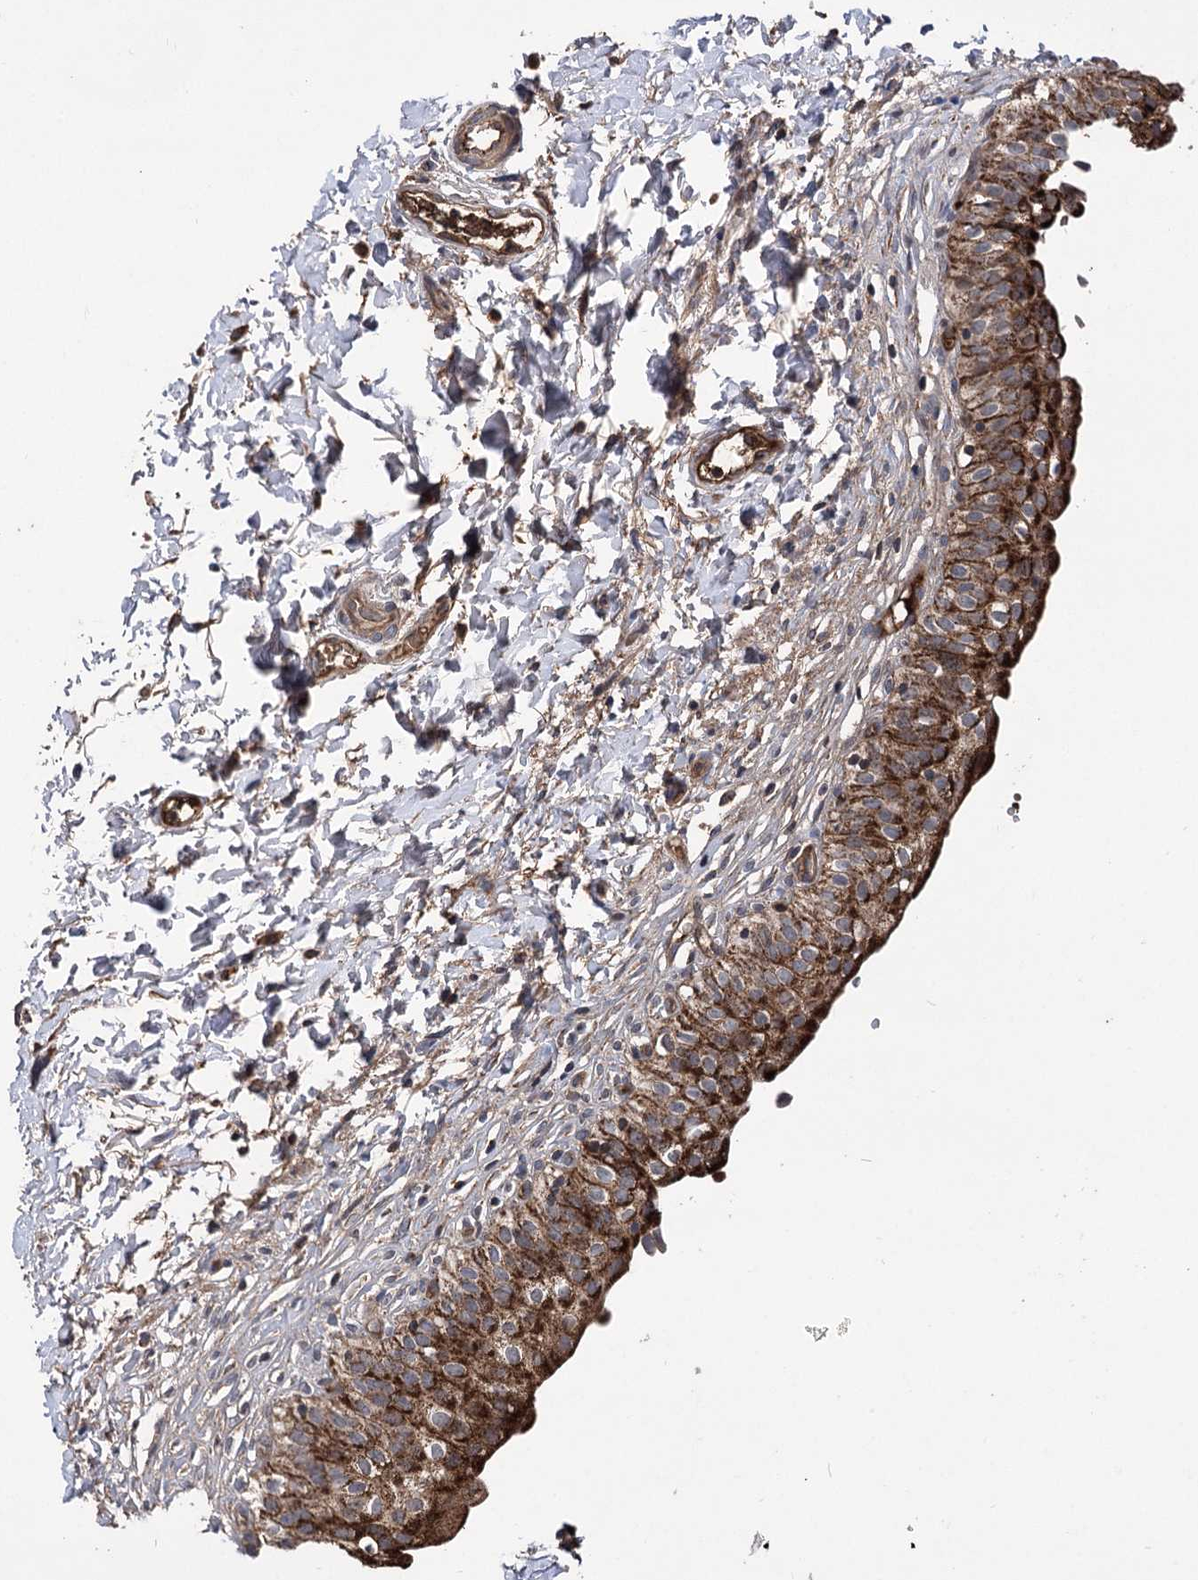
{"staining": {"intensity": "strong", "quantity": ">75%", "location": "cytoplasmic/membranous"}, "tissue": "urinary bladder", "cell_type": "Urothelial cells", "image_type": "normal", "snomed": [{"axis": "morphology", "description": "Normal tissue, NOS"}, {"axis": "topography", "description": "Urinary bladder"}], "caption": "A brown stain shows strong cytoplasmic/membranous positivity of a protein in urothelial cells of unremarkable human urinary bladder. The protein of interest is stained brown, and the nuclei are stained in blue (DAB (3,3'-diaminobenzidine) IHC with brightfield microscopy, high magnification).", "gene": "RASSF3", "patient": {"sex": "male", "age": 55}}